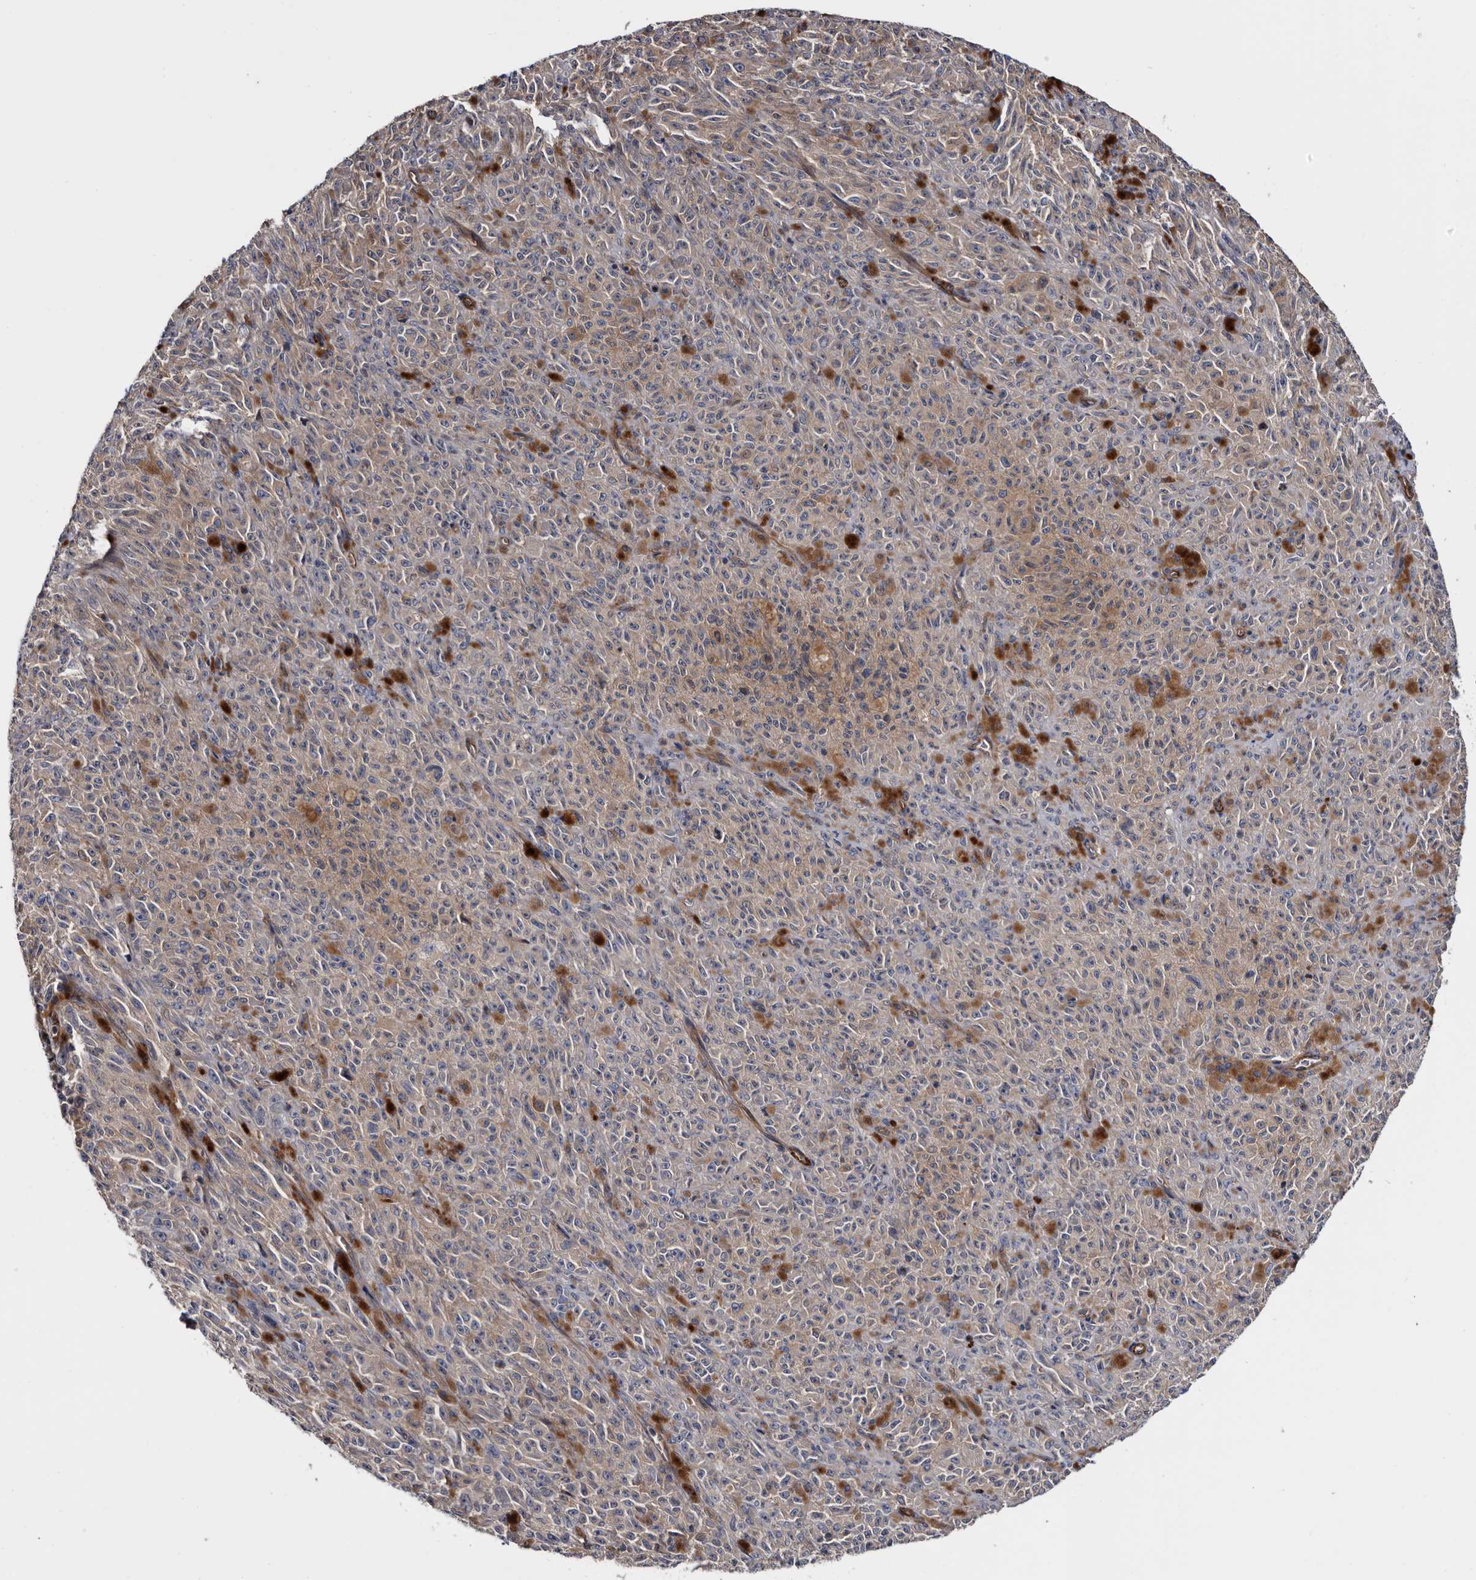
{"staining": {"intensity": "weak", "quantity": "25%-75%", "location": "cytoplasmic/membranous"}, "tissue": "melanoma", "cell_type": "Tumor cells", "image_type": "cancer", "snomed": [{"axis": "morphology", "description": "Malignant melanoma, NOS"}, {"axis": "topography", "description": "Skin"}], "caption": "Human malignant melanoma stained with a protein marker demonstrates weak staining in tumor cells.", "gene": "TSPAN17", "patient": {"sex": "female", "age": 82}}